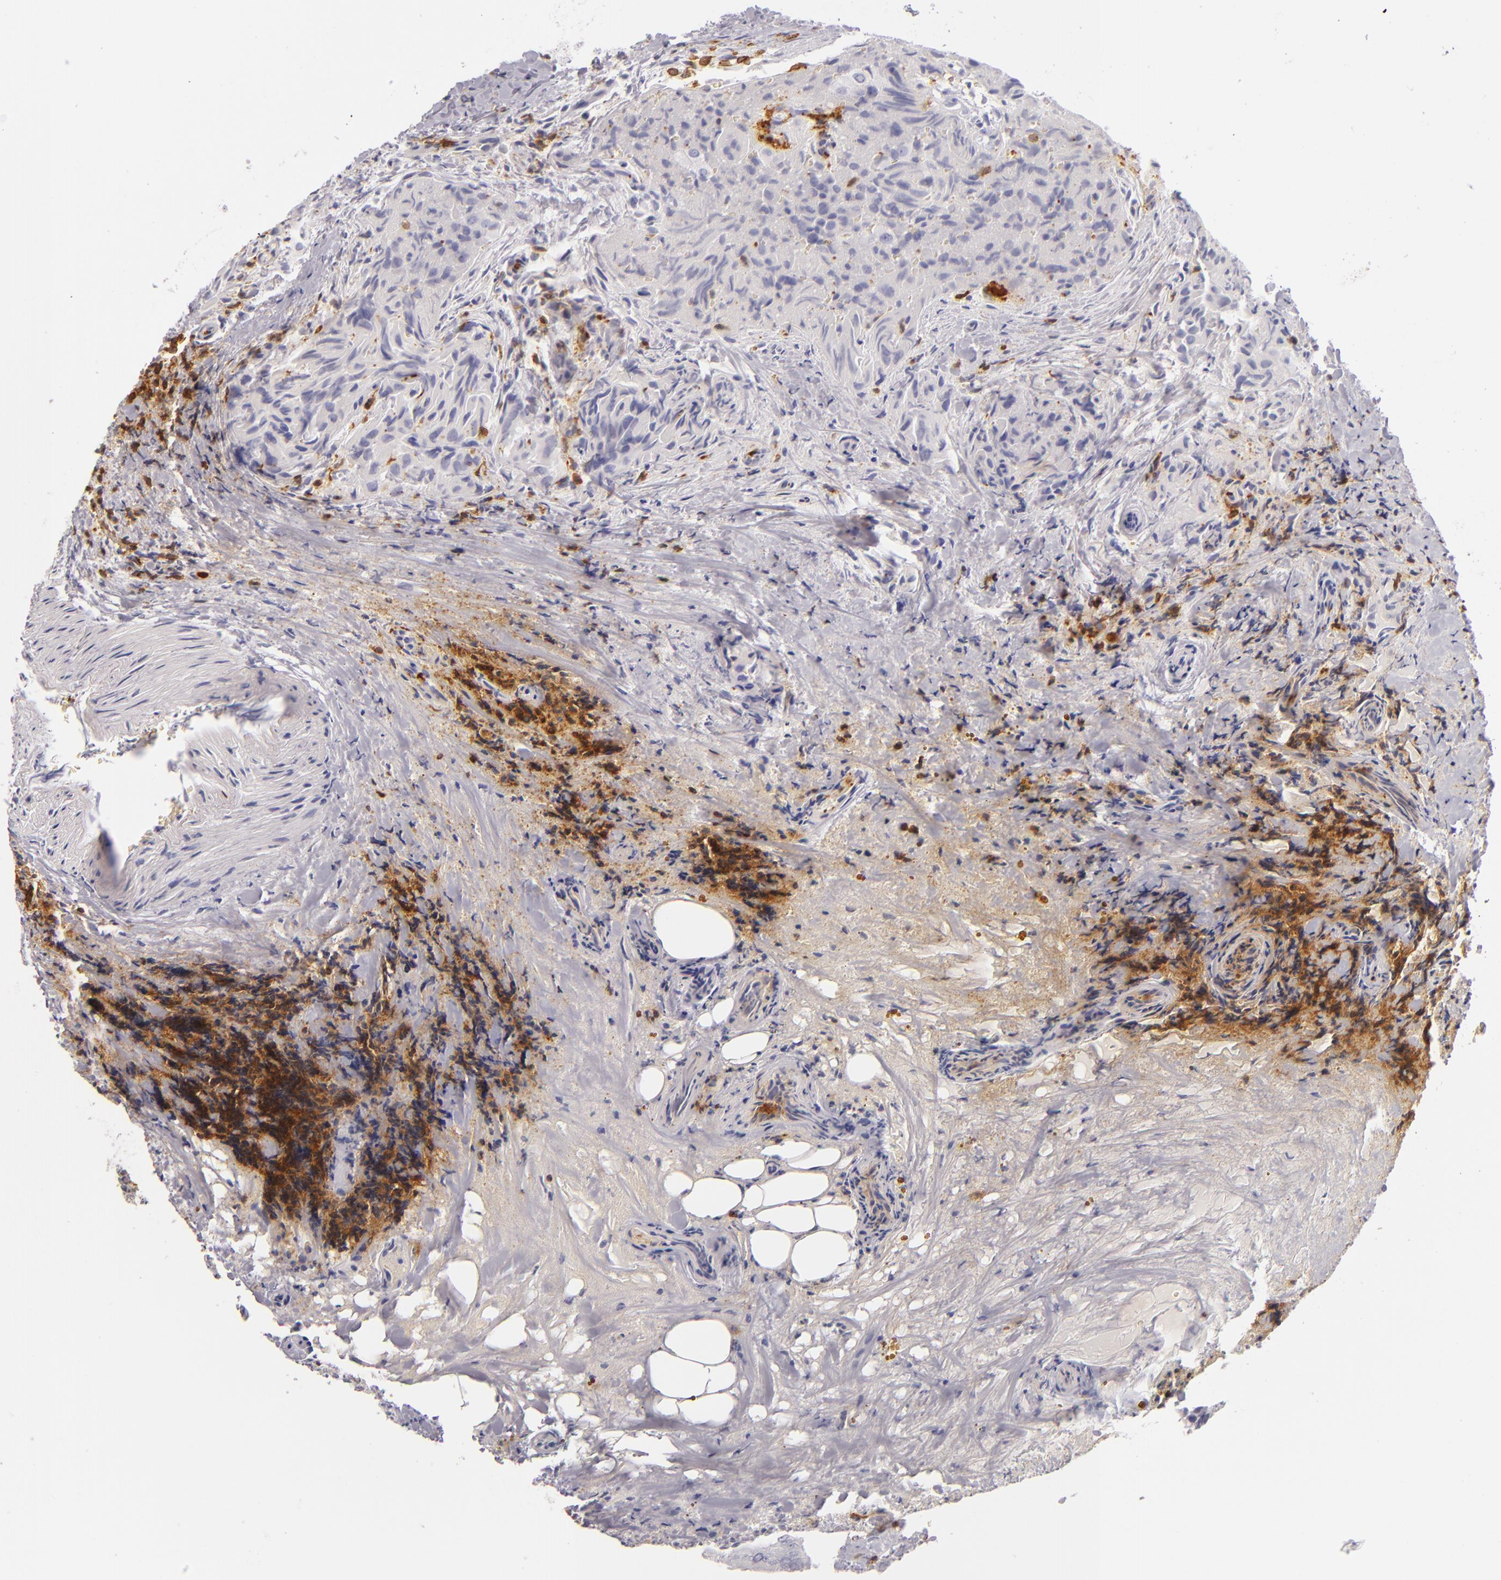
{"staining": {"intensity": "negative", "quantity": "none", "location": "none"}, "tissue": "thyroid cancer", "cell_type": "Tumor cells", "image_type": "cancer", "snomed": [{"axis": "morphology", "description": "Papillary adenocarcinoma, NOS"}, {"axis": "topography", "description": "Thyroid gland"}], "caption": "Tumor cells show no significant staining in thyroid cancer.", "gene": "LAT", "patient": {"sex": "female", "age": 71}}